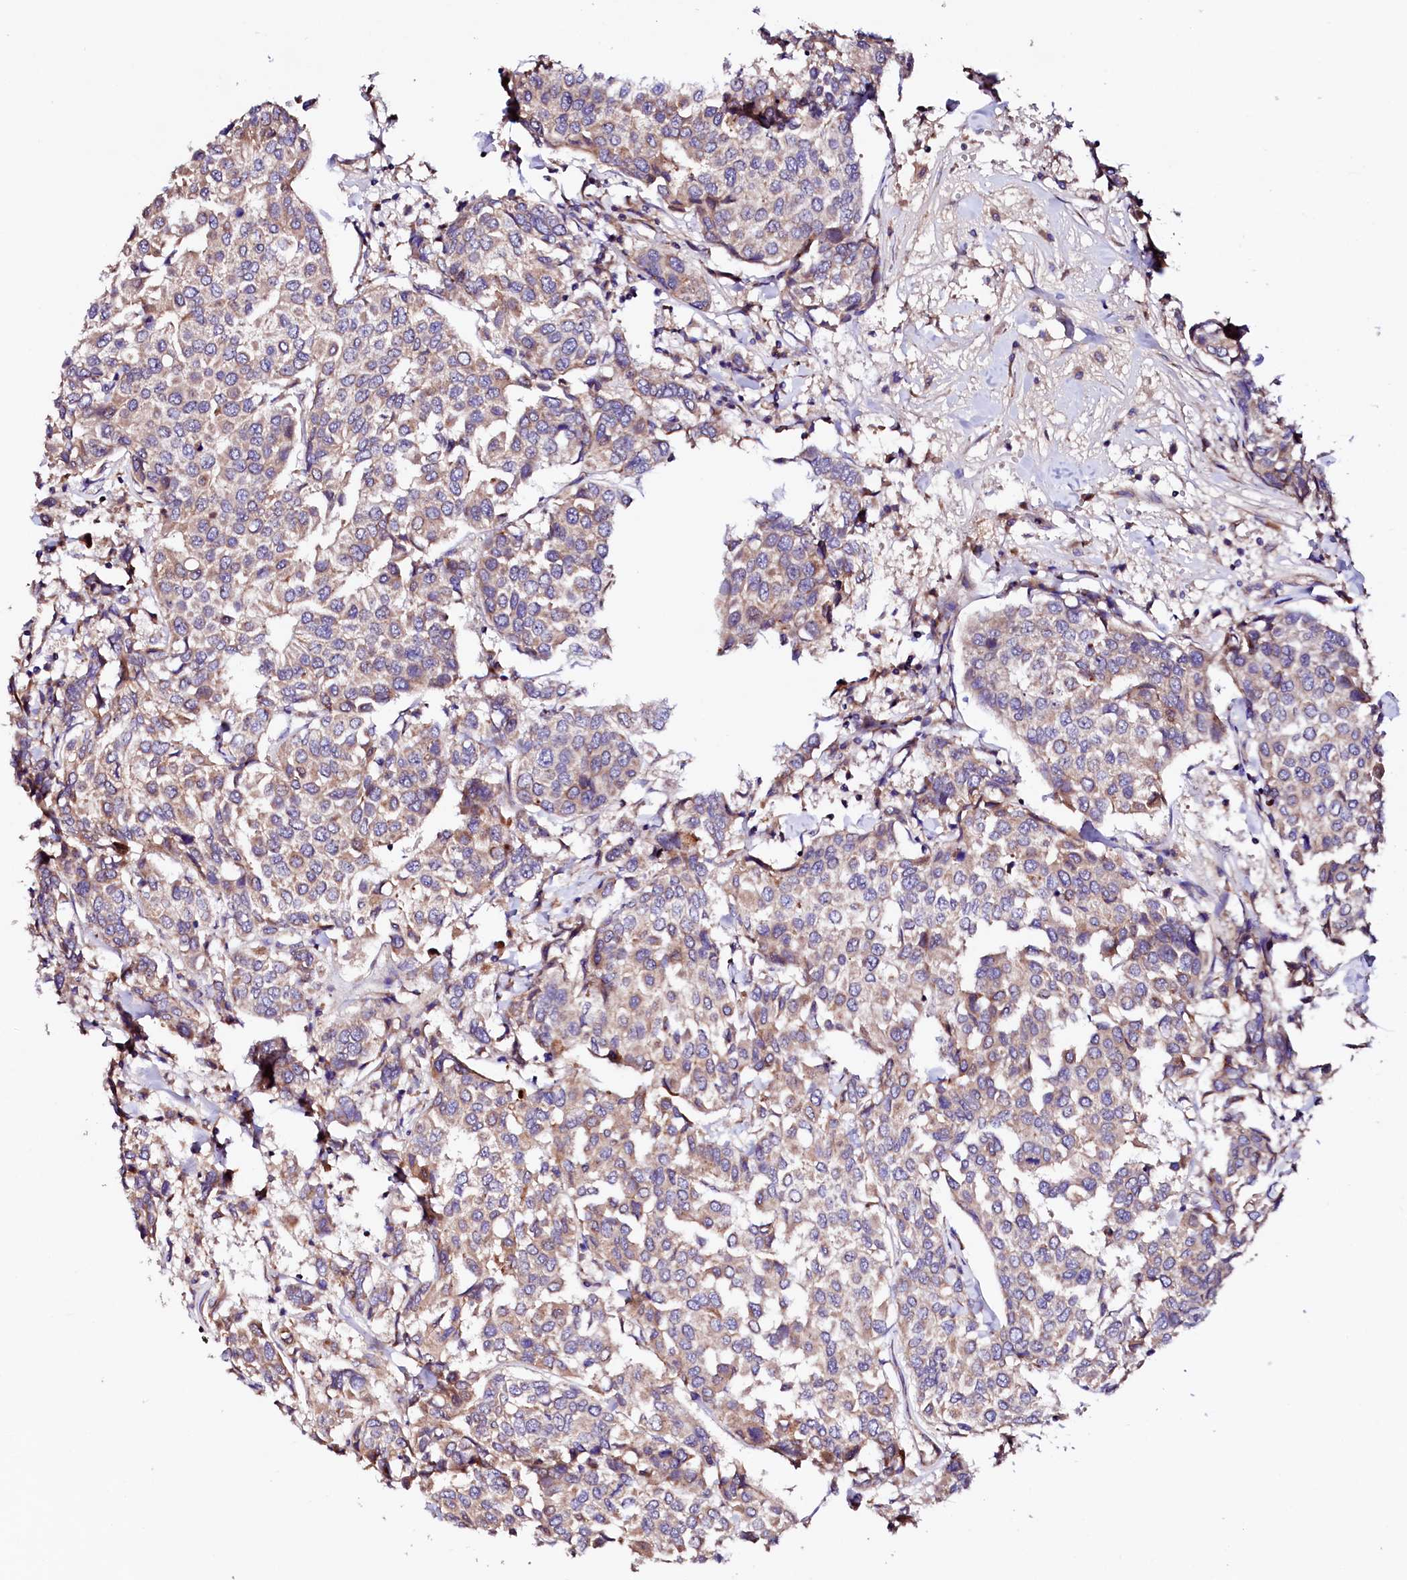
{"staining": {"intensity": "weak", "quantity": "<25%", "location": "cytoplasmic/membranous"}, "tissue": "breast cancer", "cell_type": "Tumor cells", "image_type": "cancer", "snomed": [{"axis": "morphology", "description": "Duct carcinoma"}, {"axis": "topography", "description": "Breast"}], "caption": "The micrograph displays no significant positivity in tumor cells of breast cancer.", "gene": "UBE3C", "patient": {"sex": "female", "age": 55}}